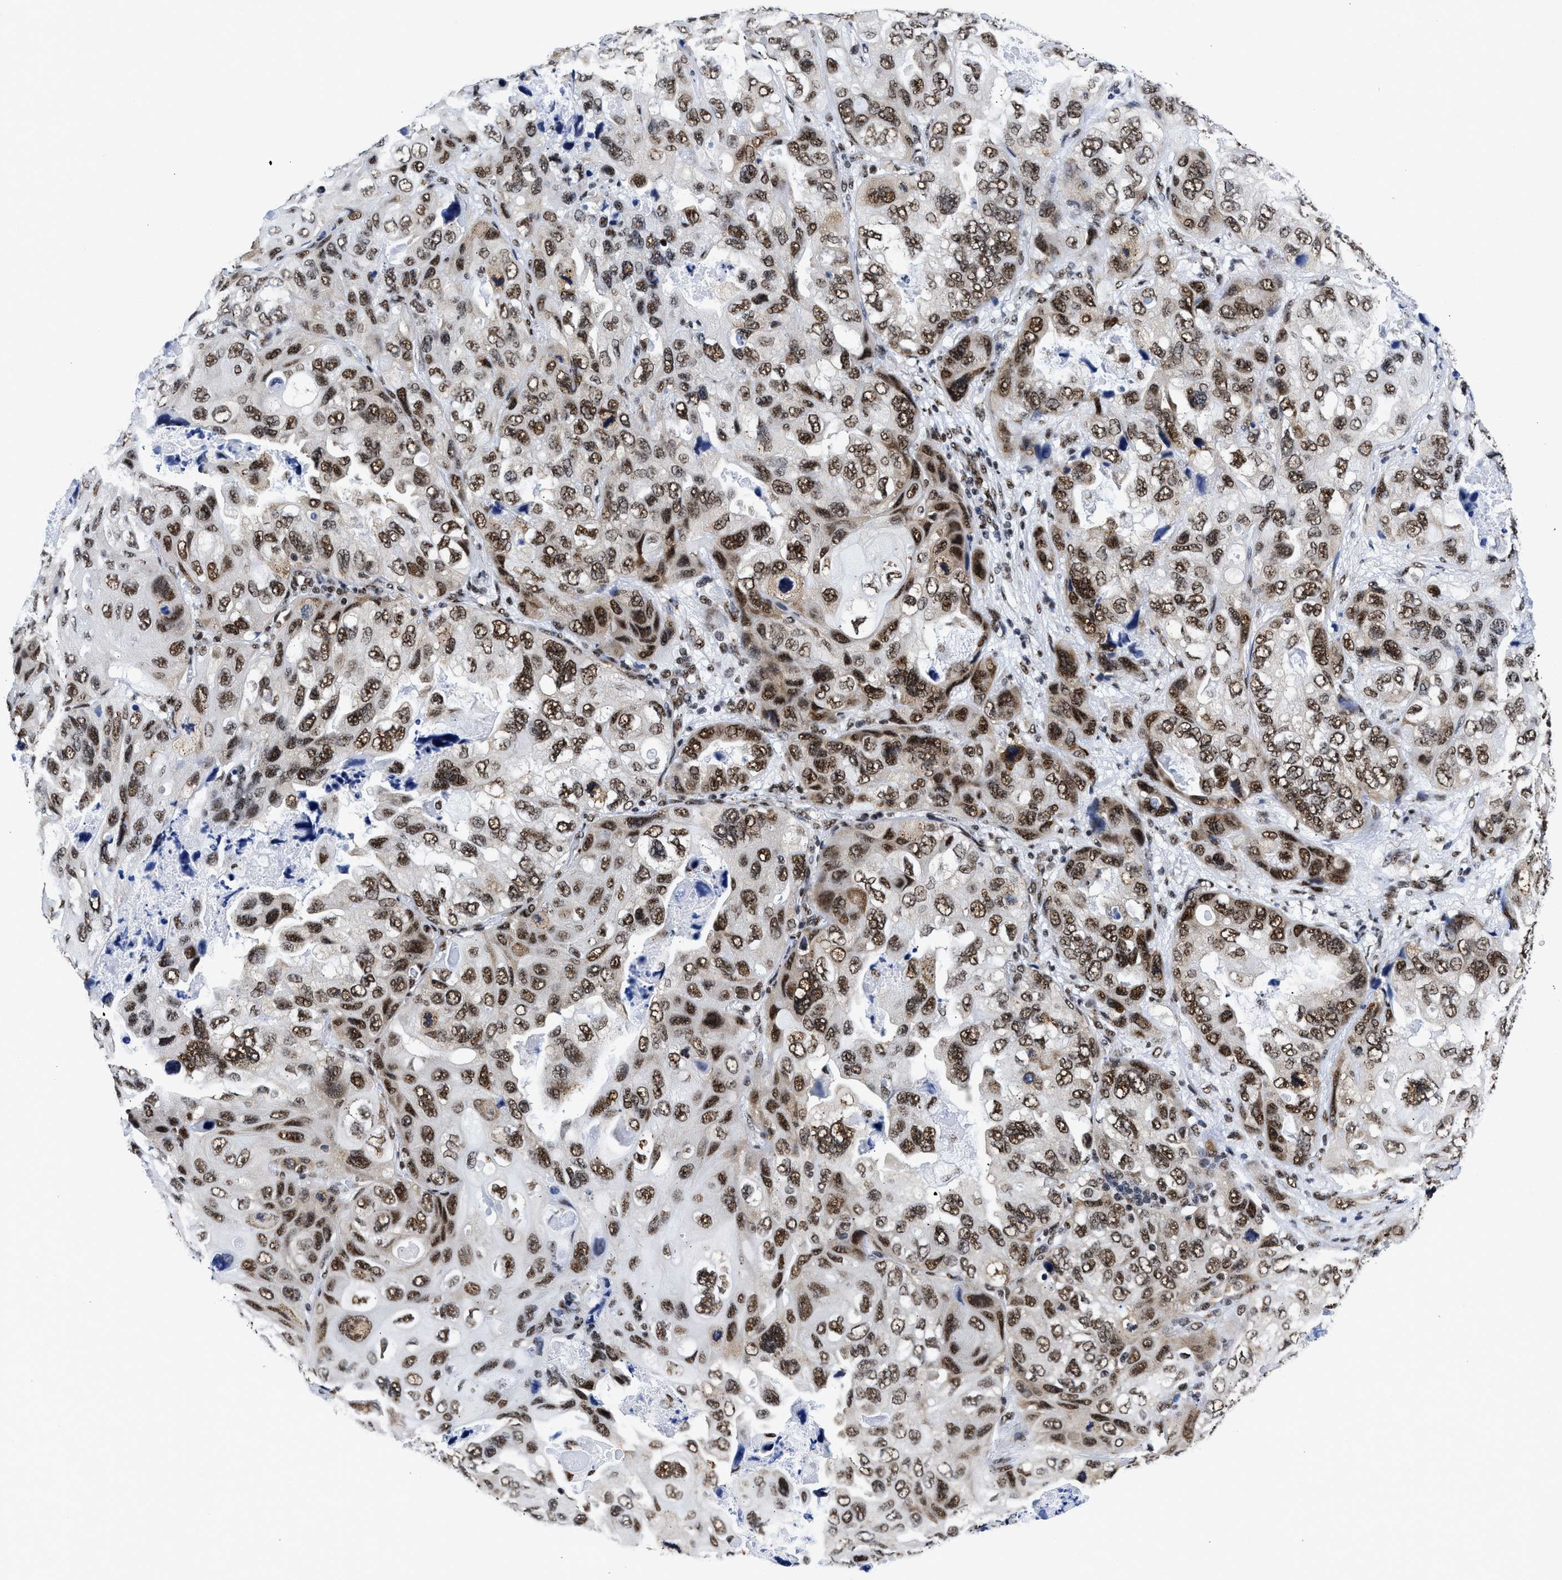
{"staining": {"intensity": "strong", "quantity": ">75%", "location": "nuclear"}, "tissue": "lung cancer", "cell_type": "Tumor cells", "image_type": "cancer", "snomed": [{"axis": "morphology", "description": "Squamous cell carcinoma, NOS"}, {"axis": "topography", "description": "Lung"}], "caption": "Lung cancer (squamous cell carcinoma) stained with immunohistochemistry (IHC) demonstrates strong nuclear staining in about >75% of tumor cells. The protein of interest is shown in brown color, while the nuclei are stained blue.", "gene": "RBM8A", "patient": {"sex": "female", "age": 73}}